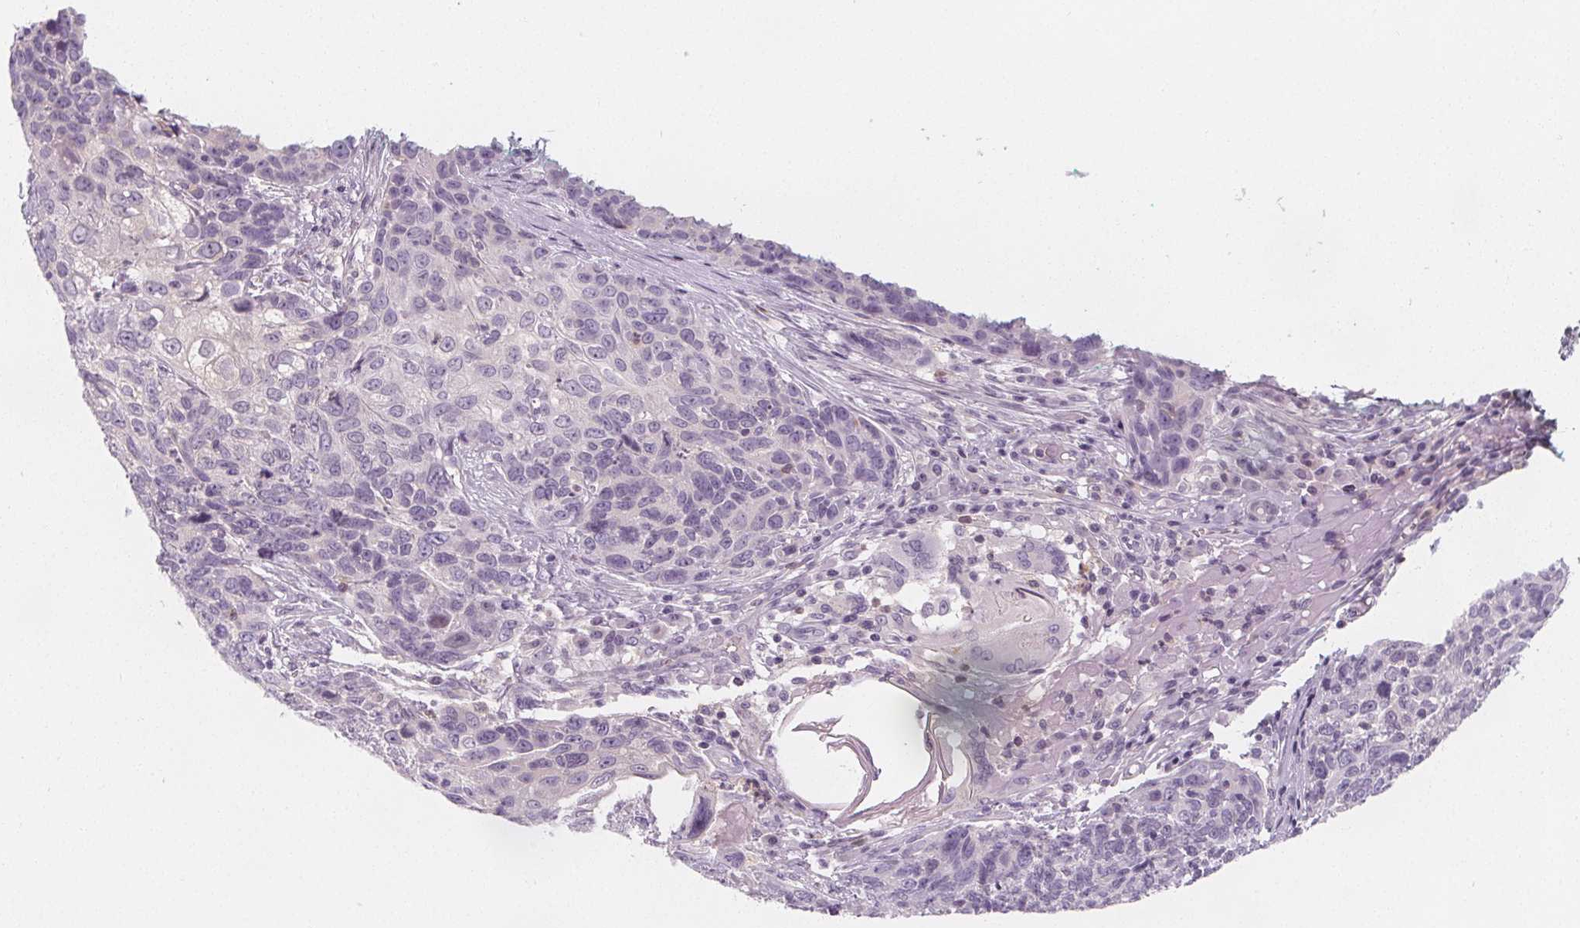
{"staining": {"intensity": "negative", "quantity": "none", "location": "none"}, "tissue": "skin cancer", "cell_type": "Tumor cells", "image_type": "cancer", "snomed": [{"axis": "morphology", "description": "Squamous cell carcinoma, NOS"}, {"axis": "topography", "description": "Skin"}], "caption": "Image shows no protein positivity in tumor cells of skin squamous cell carcinoma tissue.", "gene": "UGP2", "patient": {"sex": "male", "age": 92}}